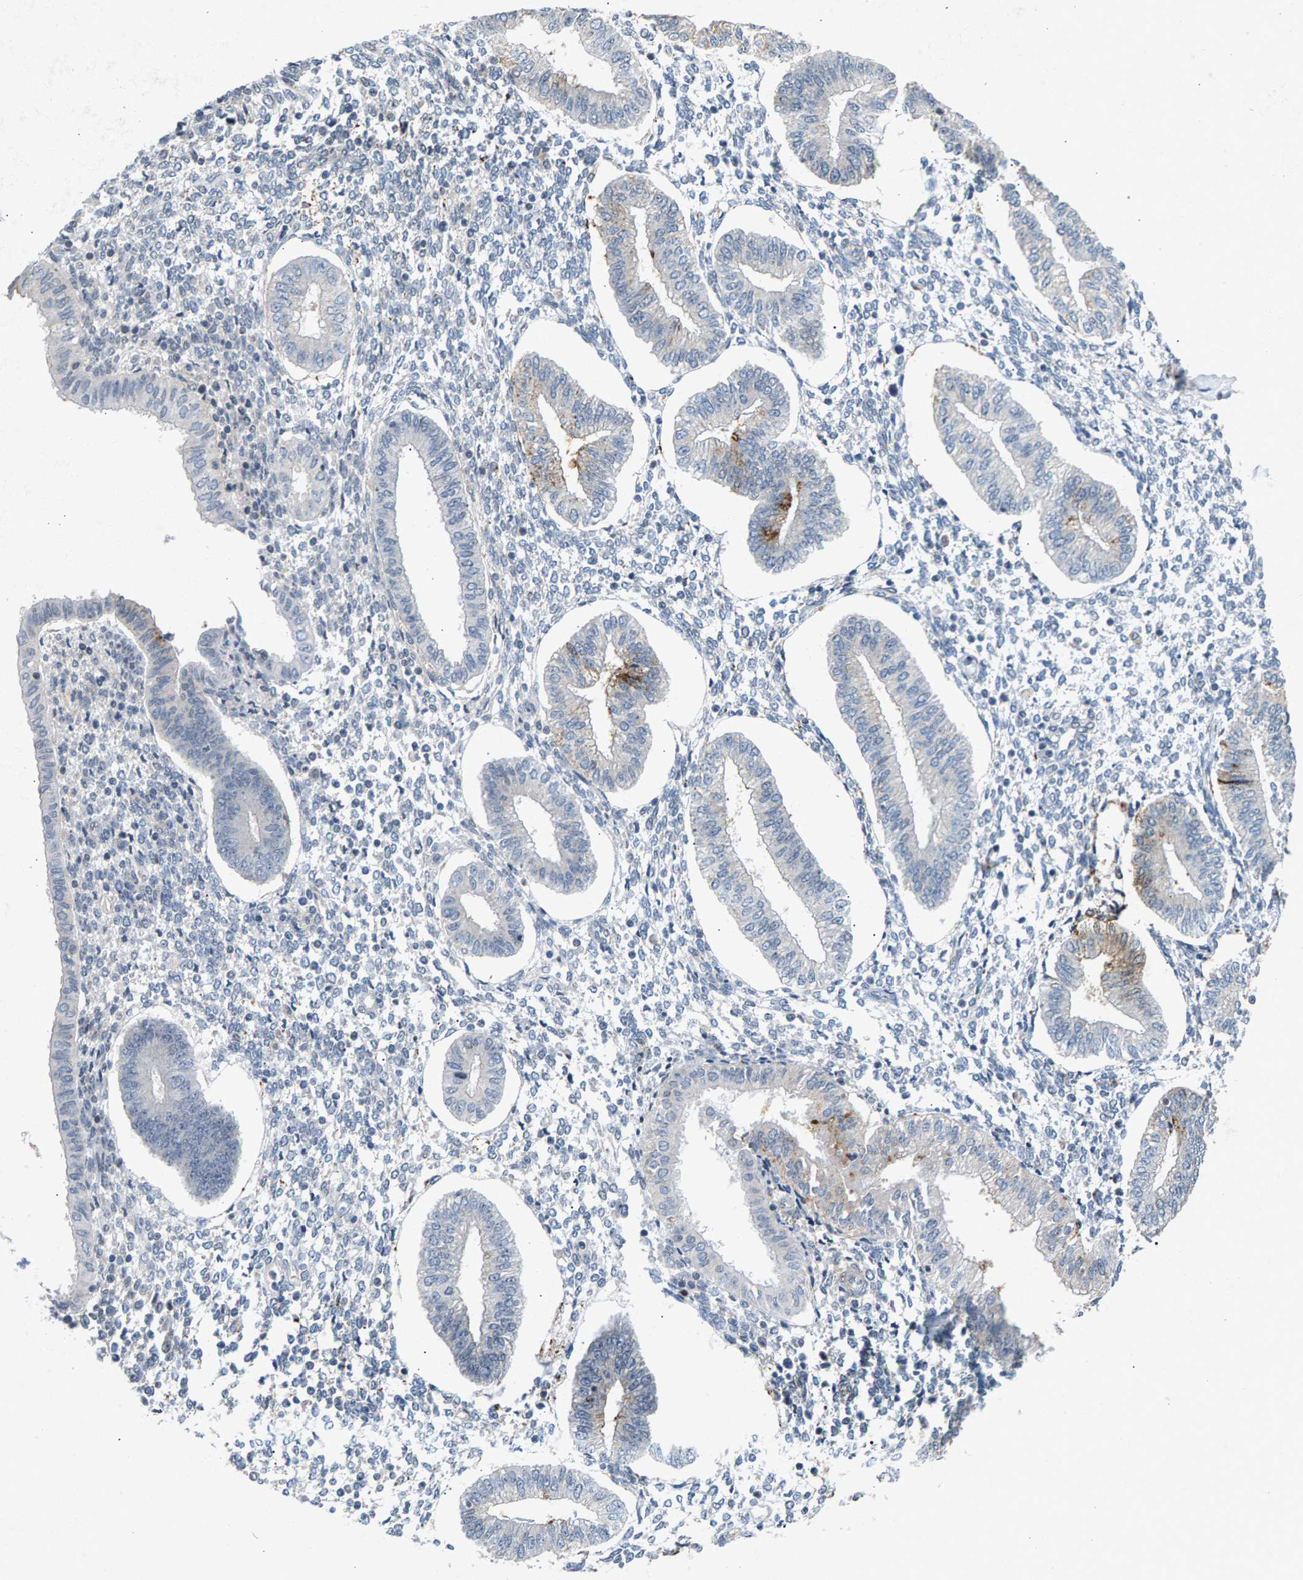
{"staining": {"intensity": "negative", "quantity": "none", "location": "none"}, "tissue": "endometrium", "cell_type": "Cells in endometrial stroma", "image_type": "normal", "snomed": [{"axis": "morphology", "description": "Normal tissue, NOS"}, {"axis": "topography", "description": "Endometrium"}], "caption": "Immunohistochemistry histopathology image of normal human endometrium stained for a protein (brown), which shows no positivity in cells in endometrial stroma. (DAB (3,3'-diaminobenzidine) immunohistochemistry with hematoxylin counter stain).", "gene": "ZPR1", "patient": {"sex": "female", "age": 50}}